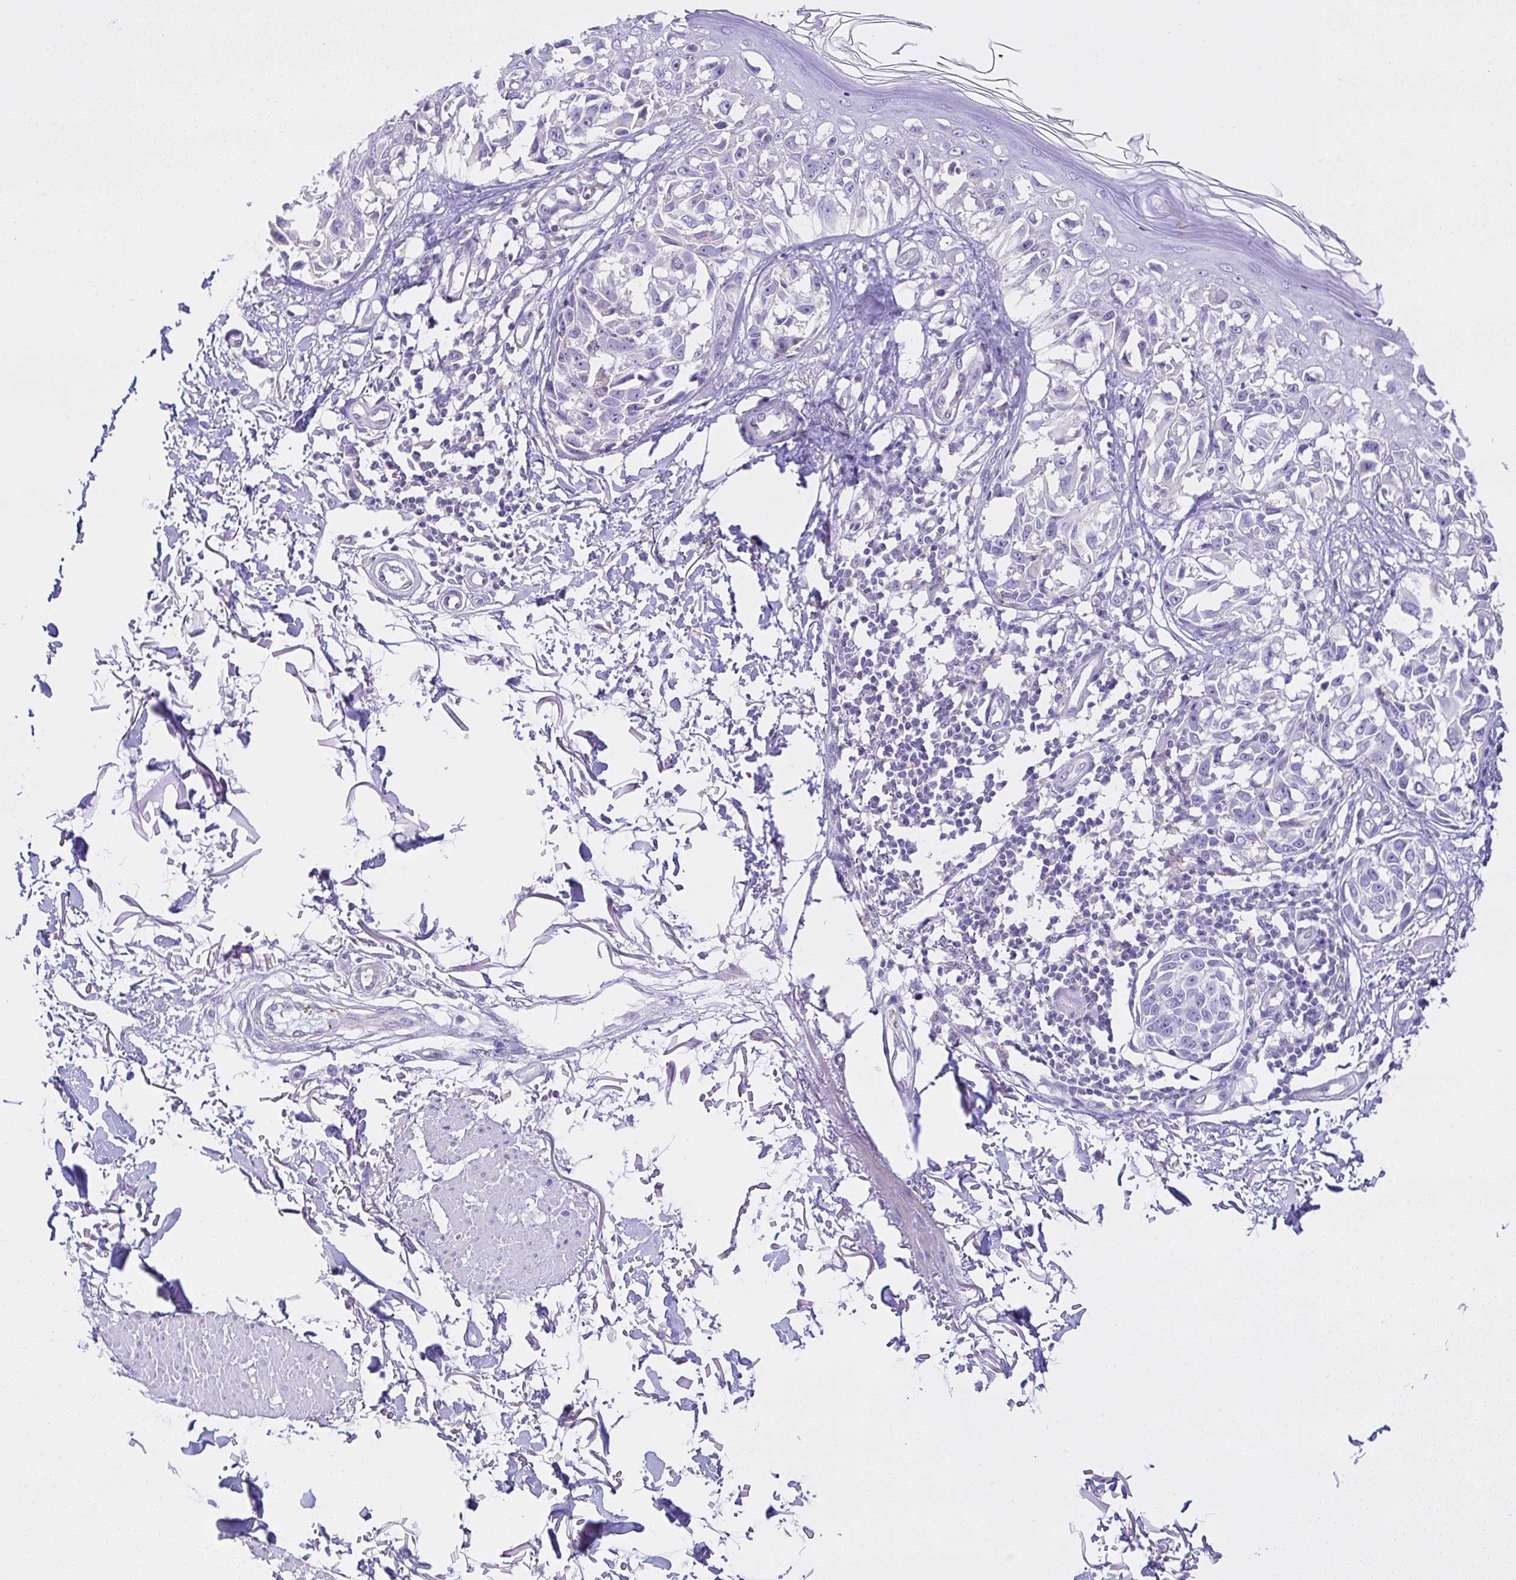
{"staining": {"intensity": "negative", "quantity": "none", "location": "none"}, "tissue": "melanoma", "cell_type": "Tumor cells", "image_type": "cancer", "snomed": [{"axis": "morphology", "description": "Malignant melanoma, NOS"}, {"axis": "topography", "description": "Skin"}], "caption": "Immunohistochemical staining of human malignant melanoma displays no significant staining in tumor cells. (Stains: DAB immunohistochemistry with hematoxylin counter stain, Microscopy: brightfield microscopy at high magnification).", "gene": "CCDC142", "patient": {"sex": "male", "age": 73}}